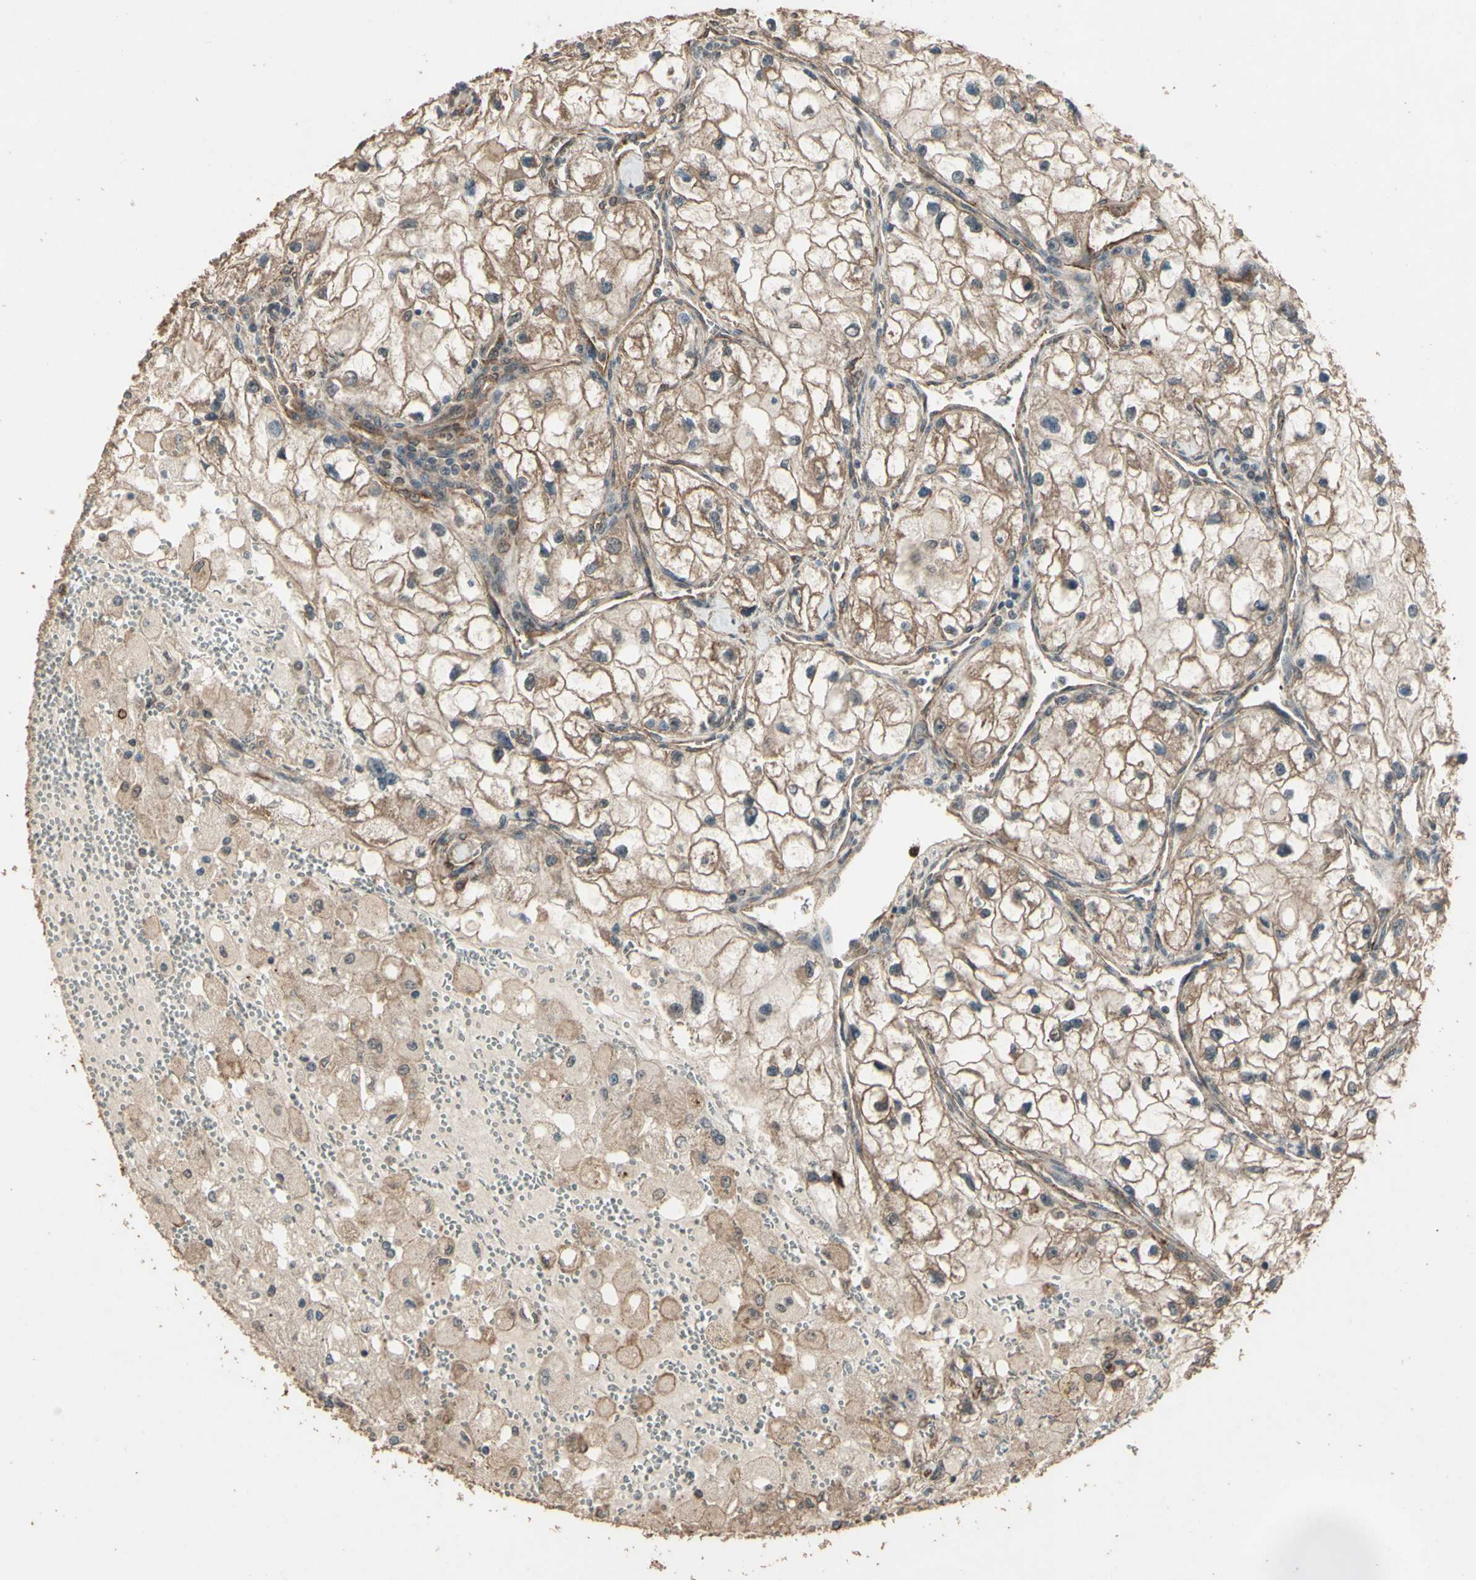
{"staining": {"intensity": "moderate", "quantity": ">75%", "location": "cytoplasmic/membranous"}, "tissue": "renal cancer", "cell_type": "Tumor cells", "image_type": "cancer", "snomed": [{"axis": "morphology", "description": "Adenocarcinoma, NOS"}, {"axis": "topography", "description": "Kidney"}], "caption": "Renal cancer (adenocarcinoma) was stained to show a protein in brown. There is medium levels of moderate cytoplasmic/membranous staining in approximately >75% of tumor cells.", "gene": "TSPO", "patient": {"sex": "female", "age": 70}}